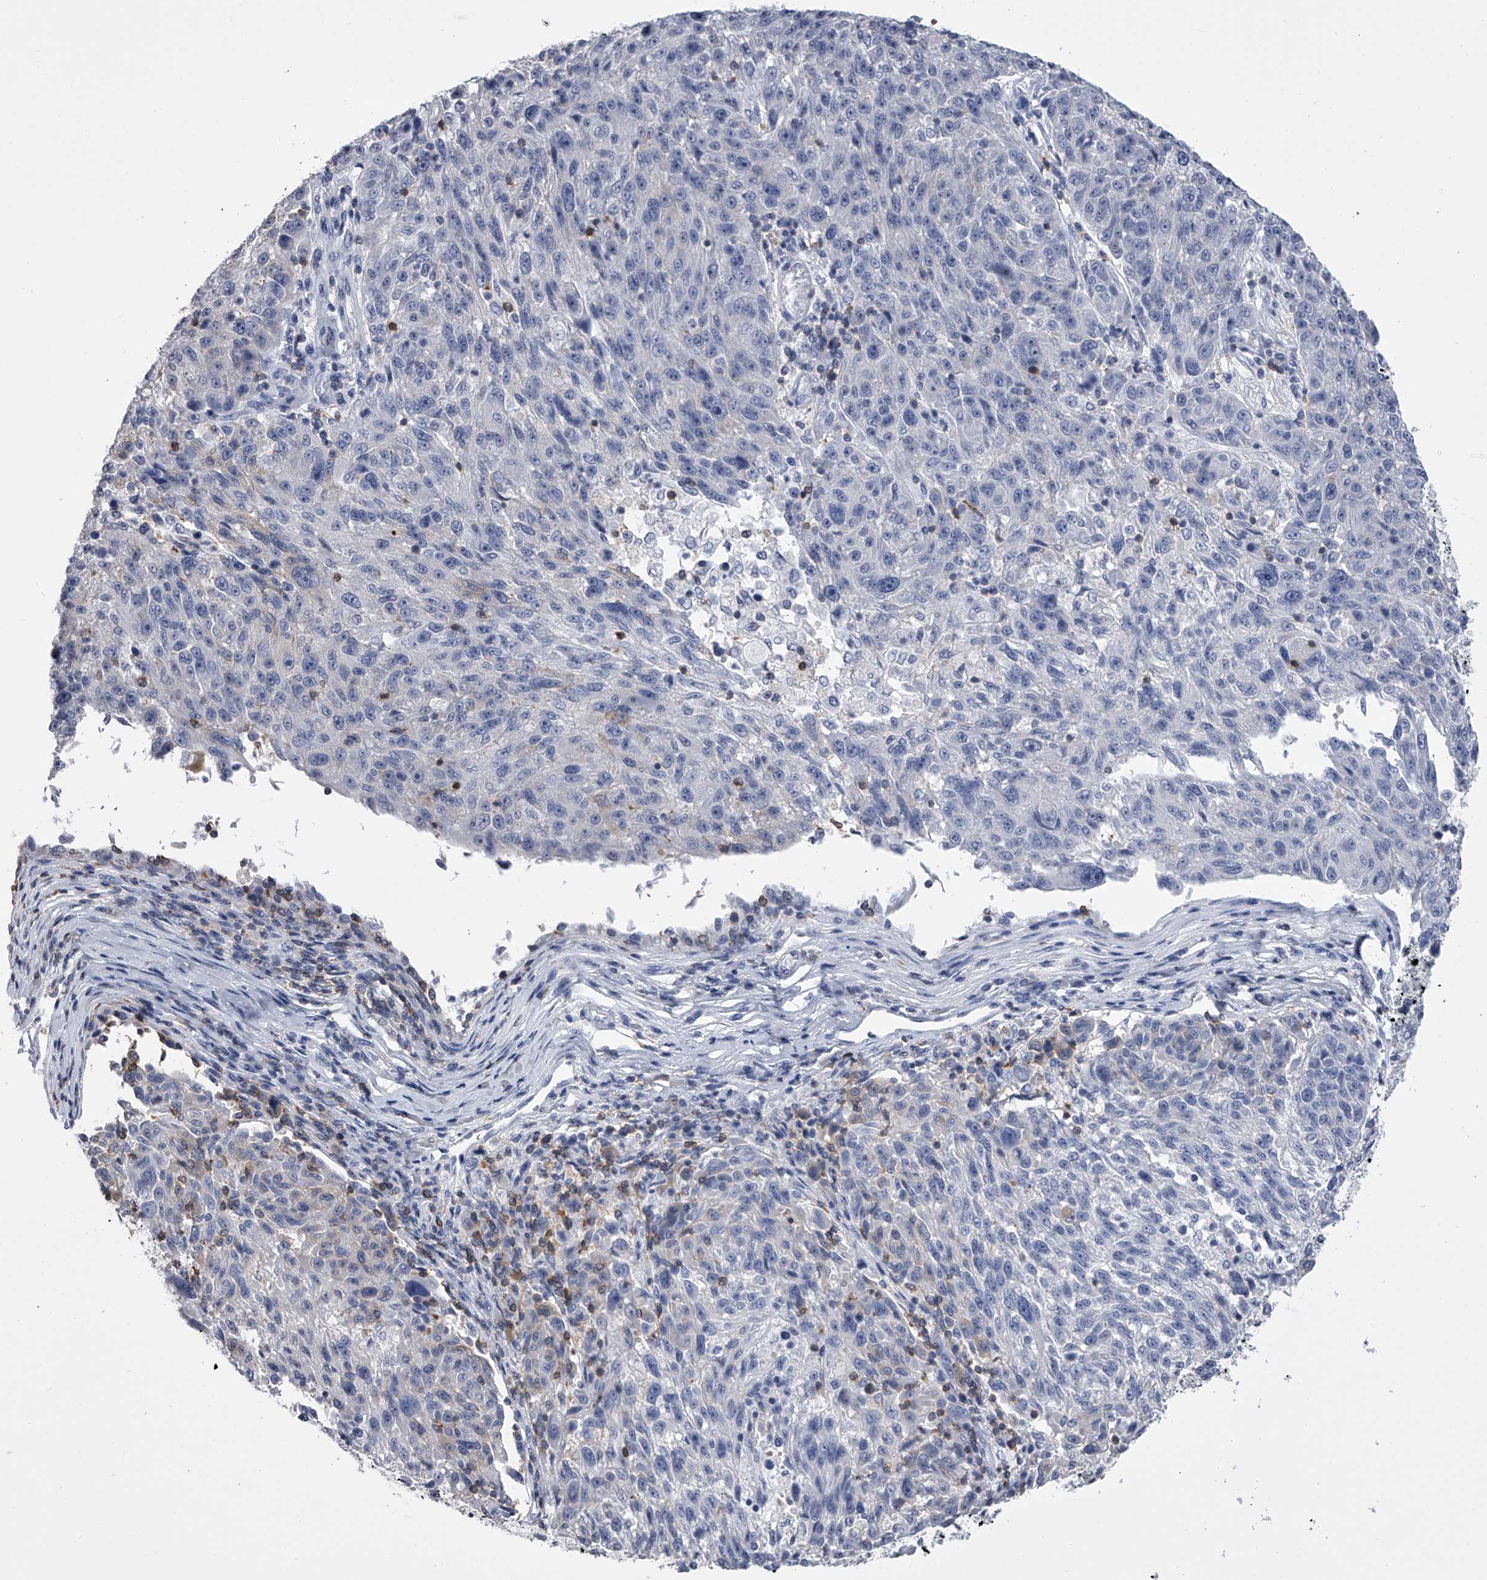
{"staining": {"intensity": "negative", "quantity": "none", "location": "none"}, "tissue": "melanoma", "cell_type": "Tumor cells", "image_type": "cancer", "snomed": [{"axis": "morphology", "description": "Malignant melanoma, NOS"}, {"axis": "topography", "description": "Skin"}], "caption": "This is an IHC micrograph of malignant melanoma. There is no expression in tumor cells.", "gene": "TASP1", "patient": {"sex": "male", "age": 53}}